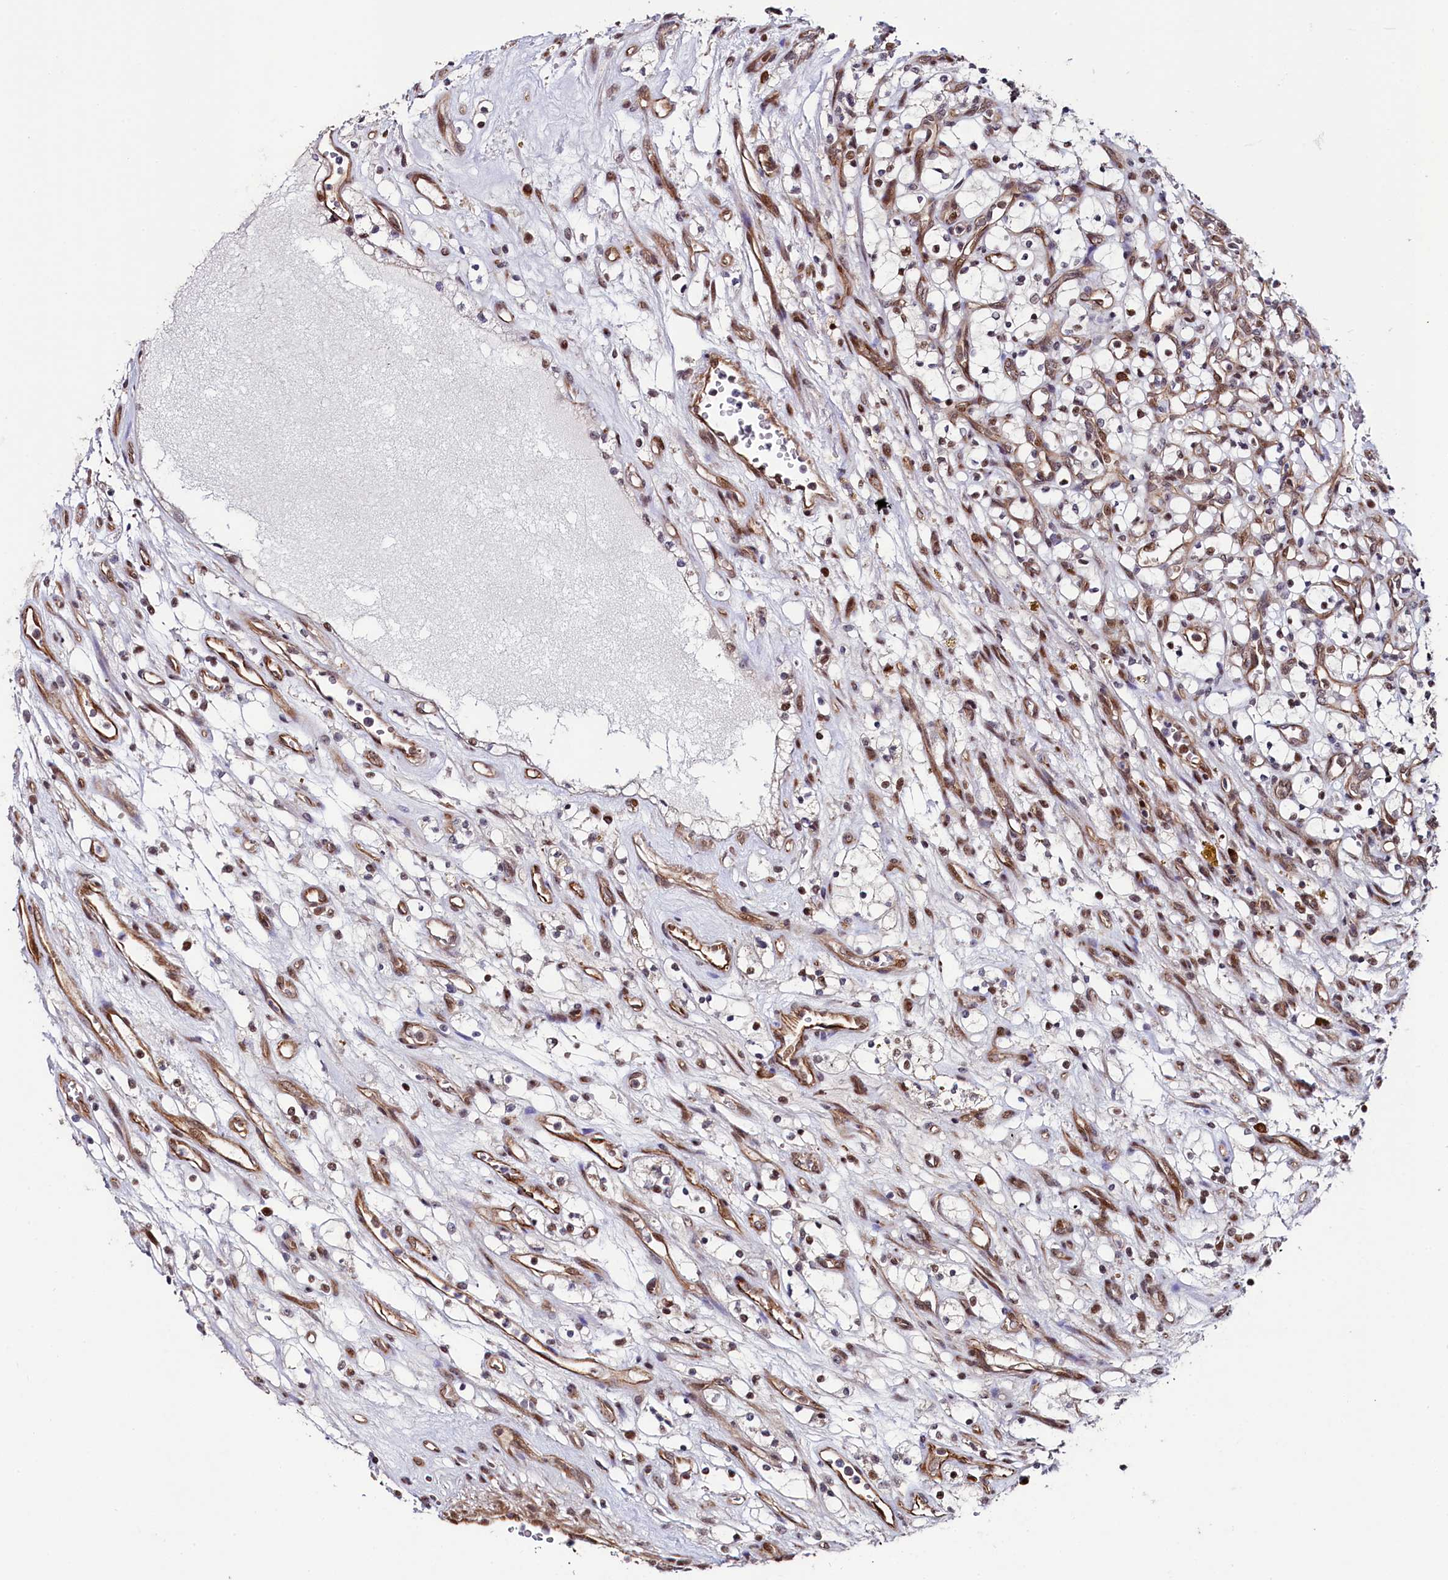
{"staining": {"intensity": "moderate", "quantity": "<25%", "location": "nuclear"}, "tissue": "renal cancer", "cell_type": "Tumor cells", "image_type": "cancer", "snomed": [{"axis": "morphology", "description": "Adenocarcinoma, NOS"}, {"axis": "topography", "description": "Kidney"}], "caption": "Immunohistochemical staining of renal cancer displays low levels of moderate nuclear protein expression in approximately <25% of tumor cells.", "gene": "LEO1", "patient": {"sex": "female", "age": 69}}